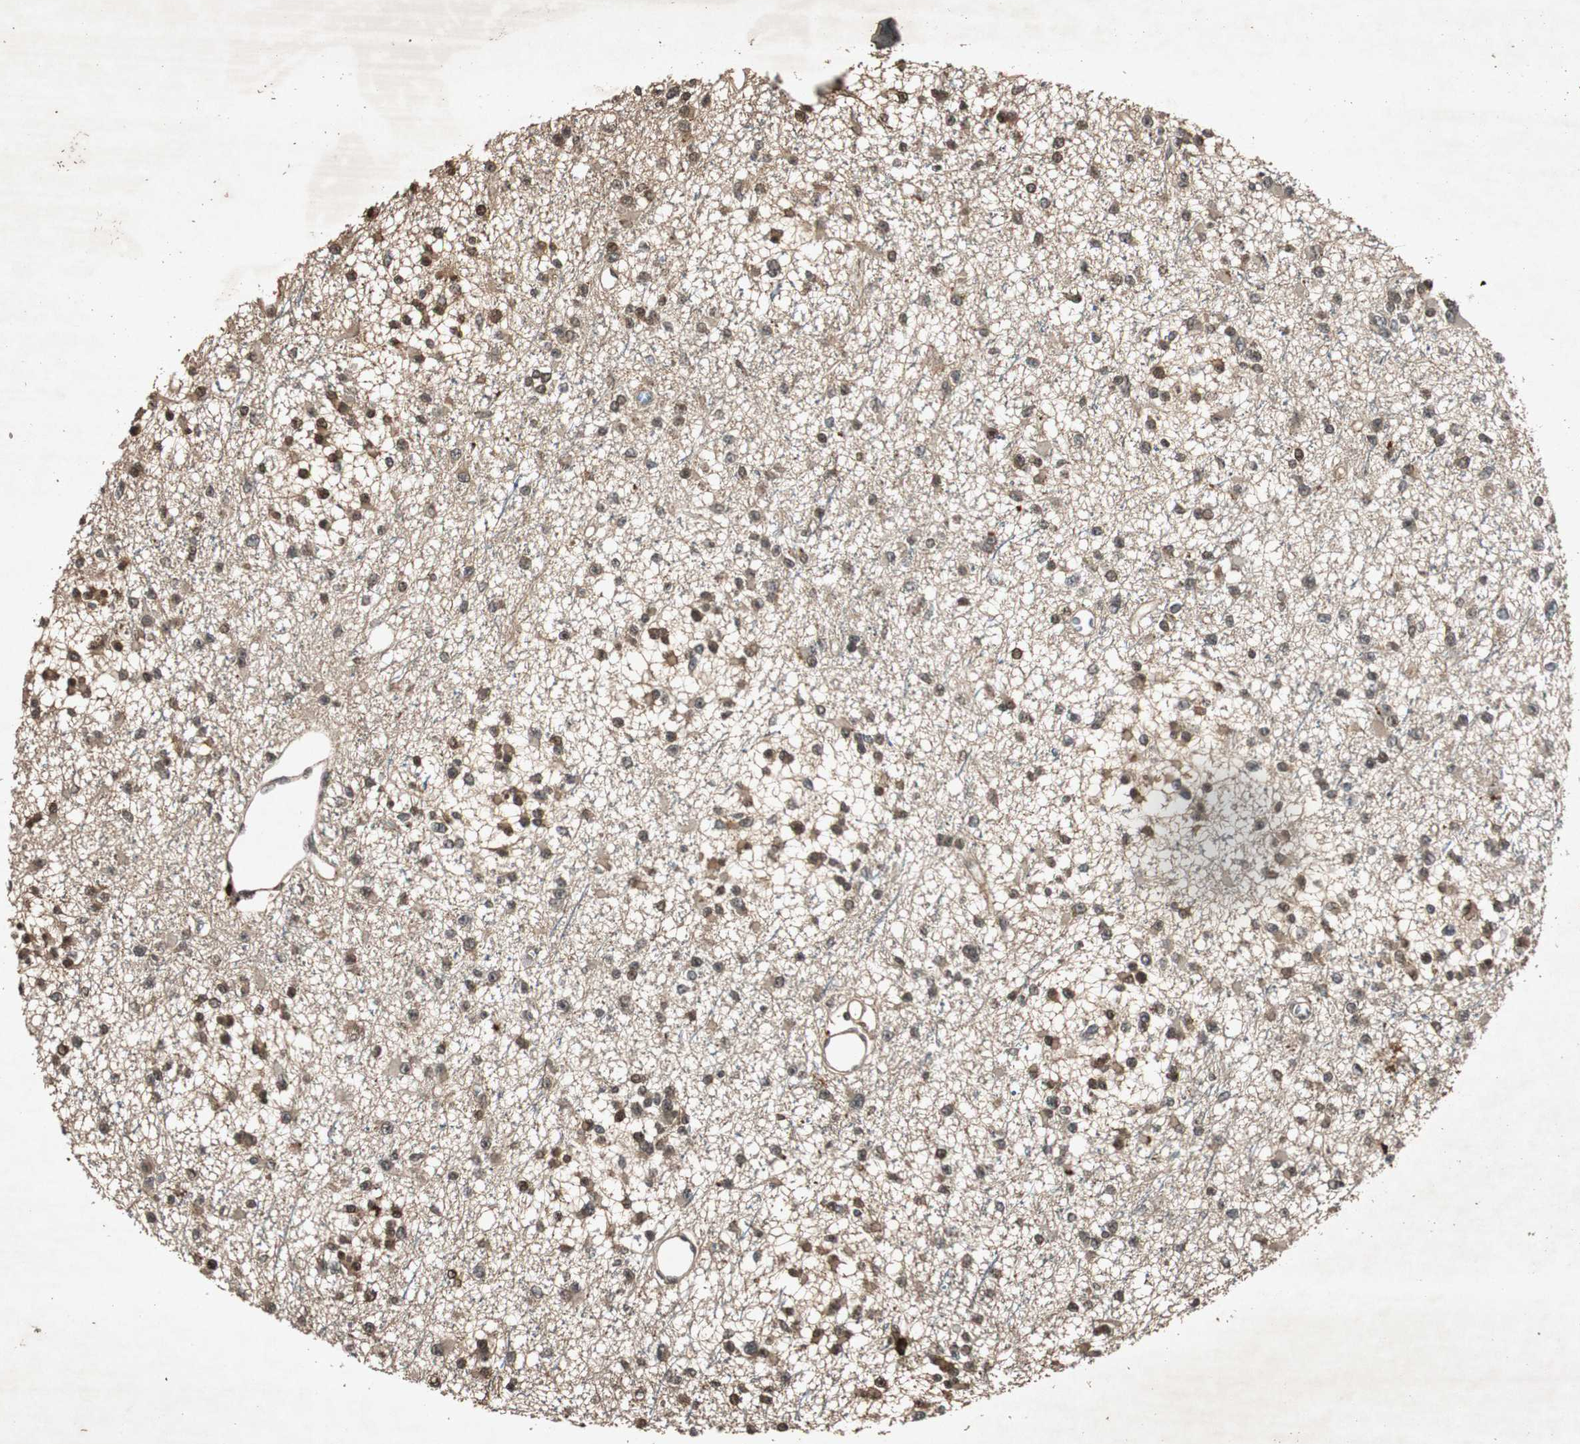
{"staining": {"intensity": "moderate", "quantity": ">75%", "location": "nuclear"}, "tissue": "glioma", "cell_type": "Tumor cells", "image_type": "cancer", "snomed": [{"axis": "morphology", "description": "Glioma, malignant, Low grade"}, {"axis": "topography", "description": "Brain"}], "caption": "Immunohistochemical staining of human low-grade glioma (malignant) exhibits medium levels of moderate nuclear positivity in approximately >75% of tumor cells. (brown staining indicates protein expression, while blue staining denotes nuclei).", "gene": "SLIT2", "patient": {"sex": "female", "age": 22}}